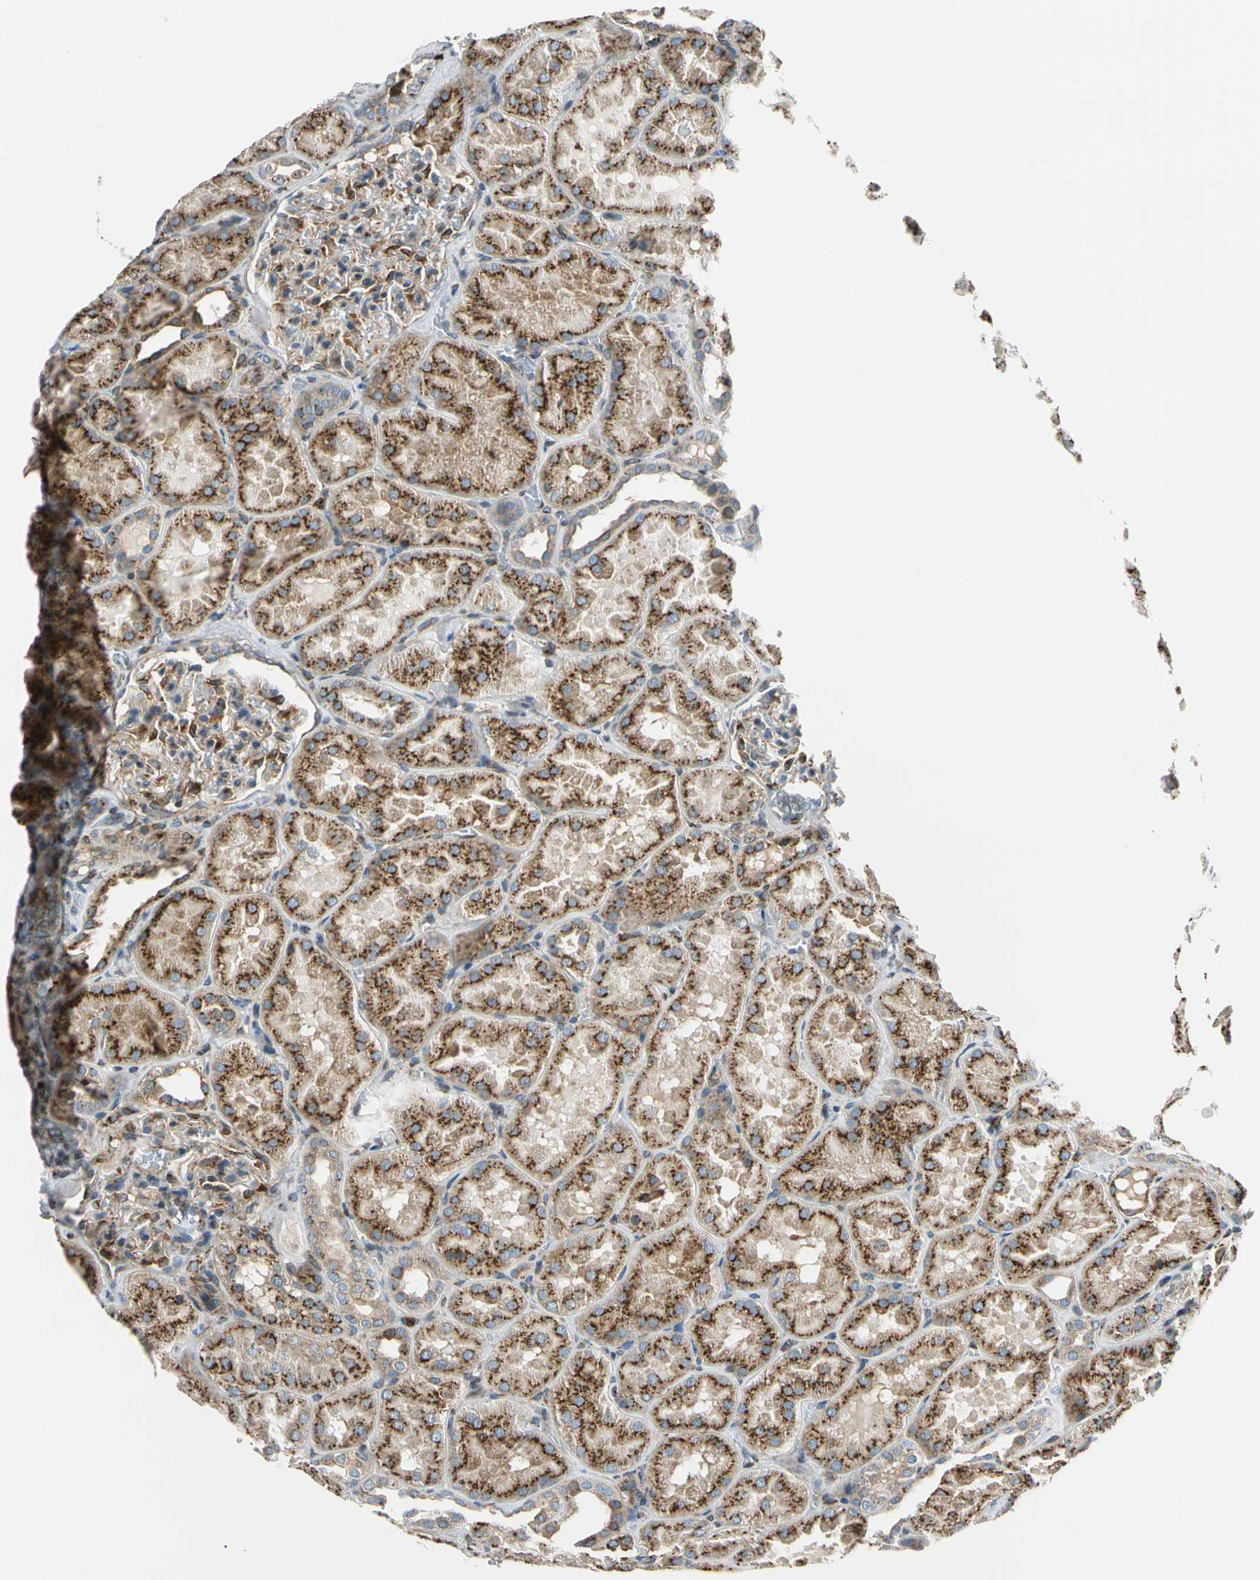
{"staining": {"intensity": "moderate", "quantity": "25%-75%", "location": "cytoplasmic/membranous"}, "tissue": "kidney", "cell_type": "Cells in glomeruli", "image_type": "normal", "snomed": [{"axis": "morphology", "description": "Normal tissue, NOS"}, {"axis": "topography", "description": "Kidney"}], "caption": "DAB (3,3'-diaminobenzidine) immunohistochemical staining of normal human kidney exhibits moderate cytoplasmic/membranous protein staining in approximately 25%-75% of cells in glomeruli. The protein of interest is shown in brown color, while the nuclei are stained blue.", "gene": "NUCB1", "patient": {"sex": "male", "age": 28}}